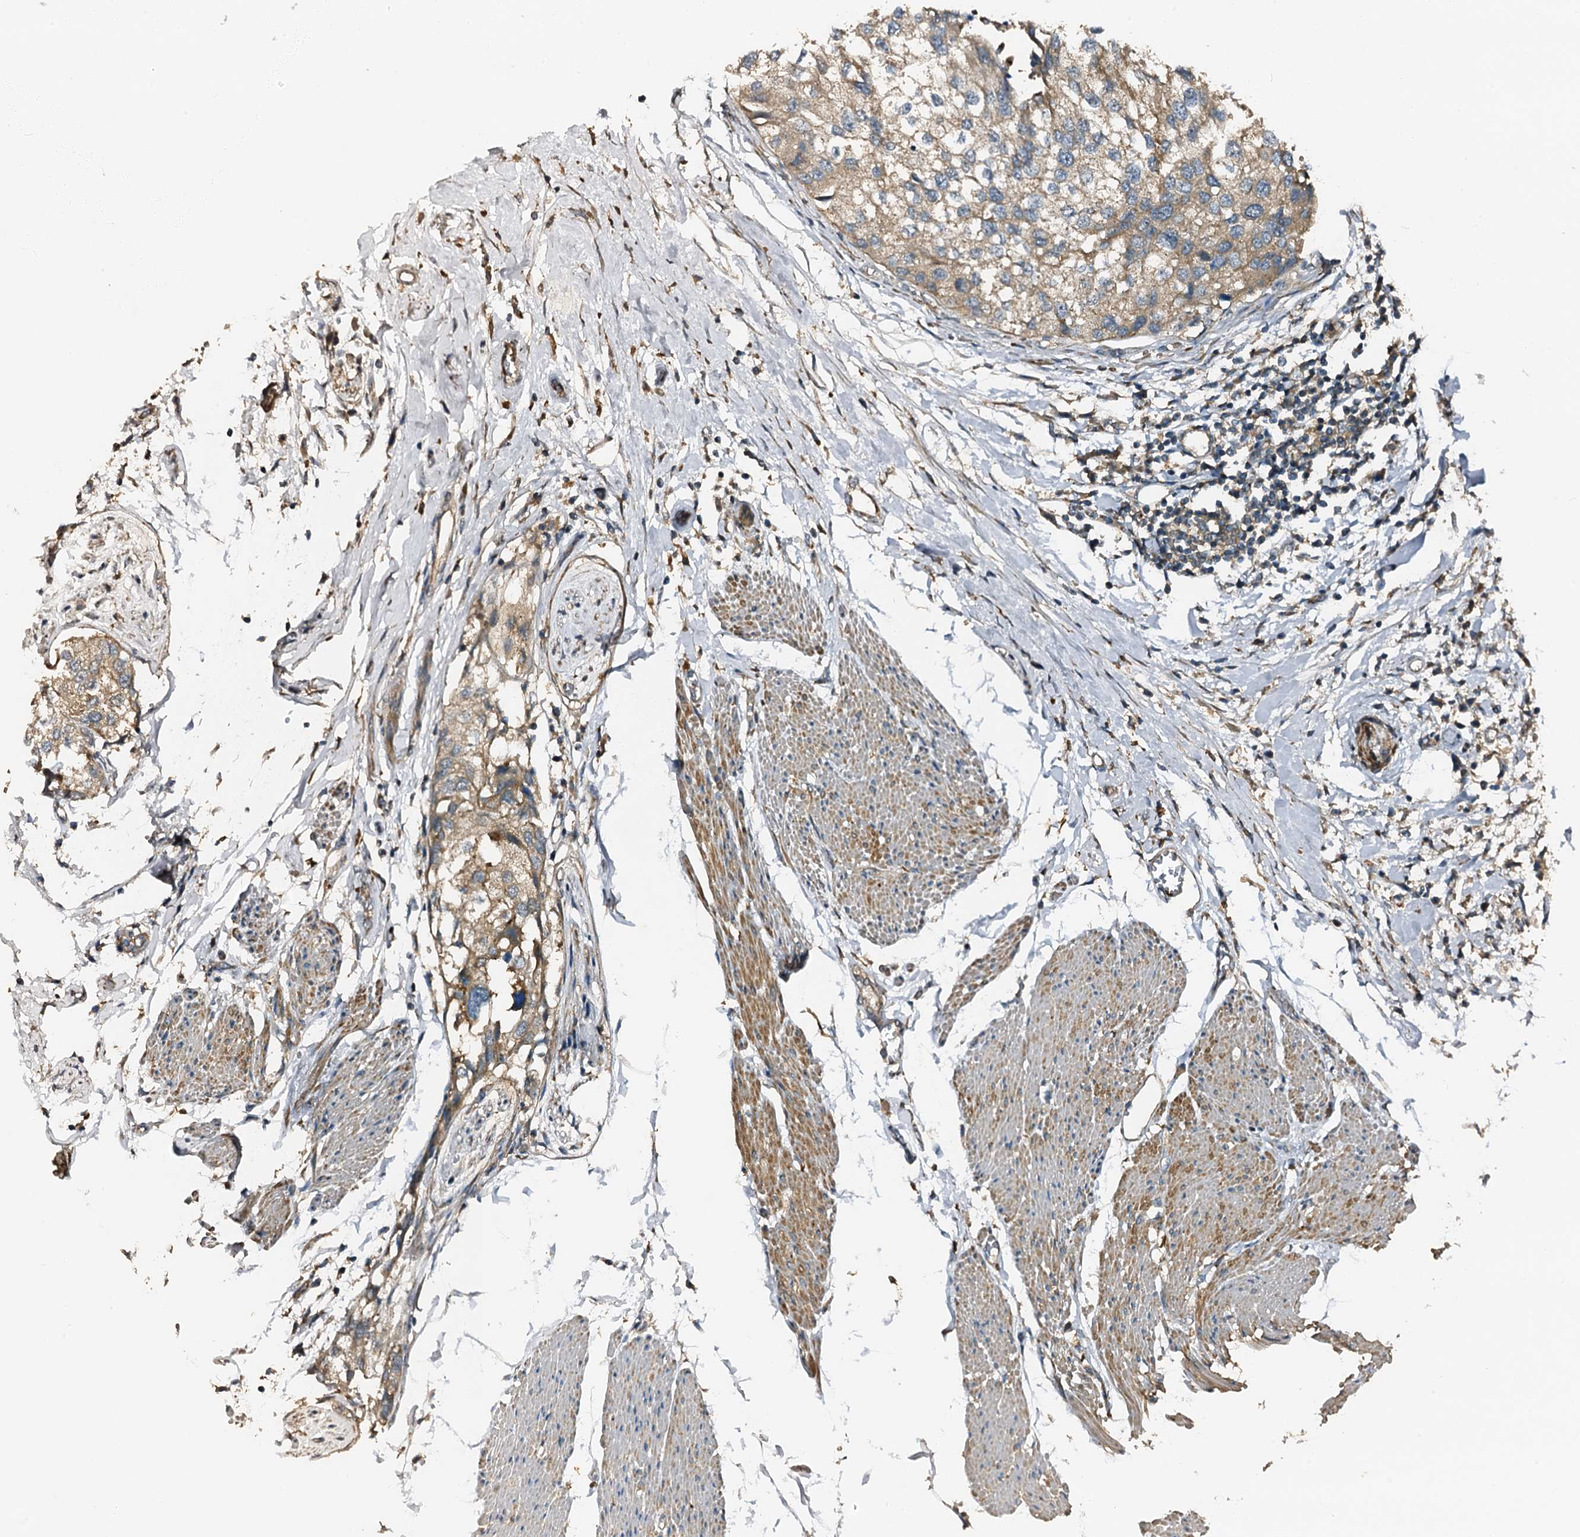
{"staining": {"intensity": "weak", "quantity": ">75%", "location": "cytoplasmic/membranous"}, "tissue": "urothelial cancer", "cell_type": "Tumor cells", "image_type": "cancer", "snomed": [{"axis": "morphology", "description": "Urothelial carcinoma, High grade"}, {"axis": "topography", "description": "Urinary bladder"}], "caption": "DAB (3,3'-diaminobenzidine) immunohistochemical staining of urothelial carcinoma (high-grade) demonstrates weak cytoplasmic/membranous protein staining in about >75% of tumor cells. Nuclei are stained in blue.", "gene": "ZNF606", "patient": {"sex": "male", "age": 64}}